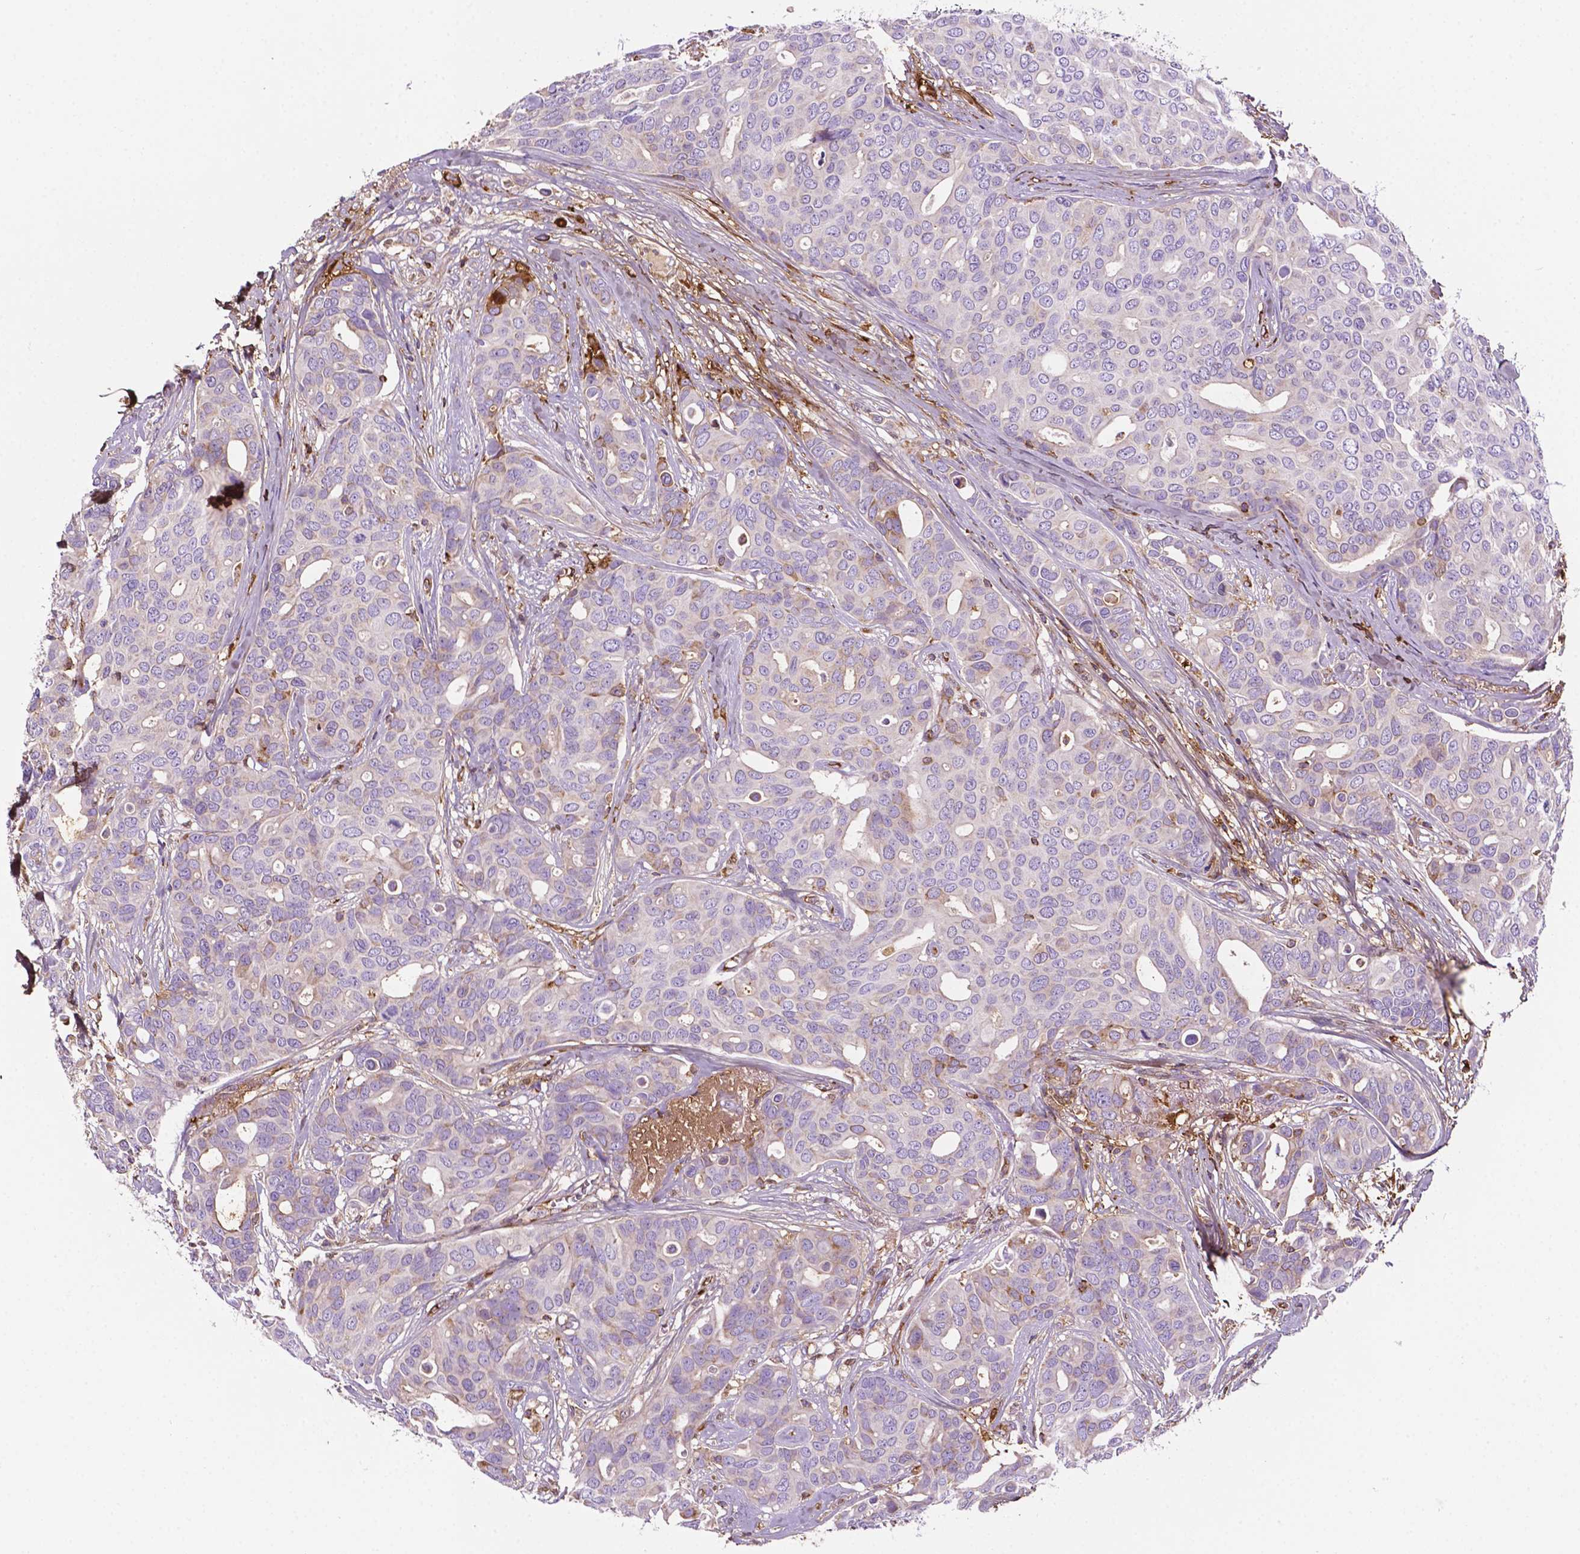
{"staining": {"intensity": "negative", "quantity": "none", "location": "none"}, "tissue": "breast cancer", "cell_type": "Tumor cells", "image_type": "cancer", "snomed": [{"axis": "morphology", "description": "Duct carcinoma"}, {"axis": "topography", "description": "Breast"}], "caption": "Immunohistochemistry (IHC) of human breast infiltrating ductal carcinoma reveals no expression in tumor cells. Nuclei are stained in blue.", "gene": "DCN", "patient": {"sex": "female", "age": 54}}